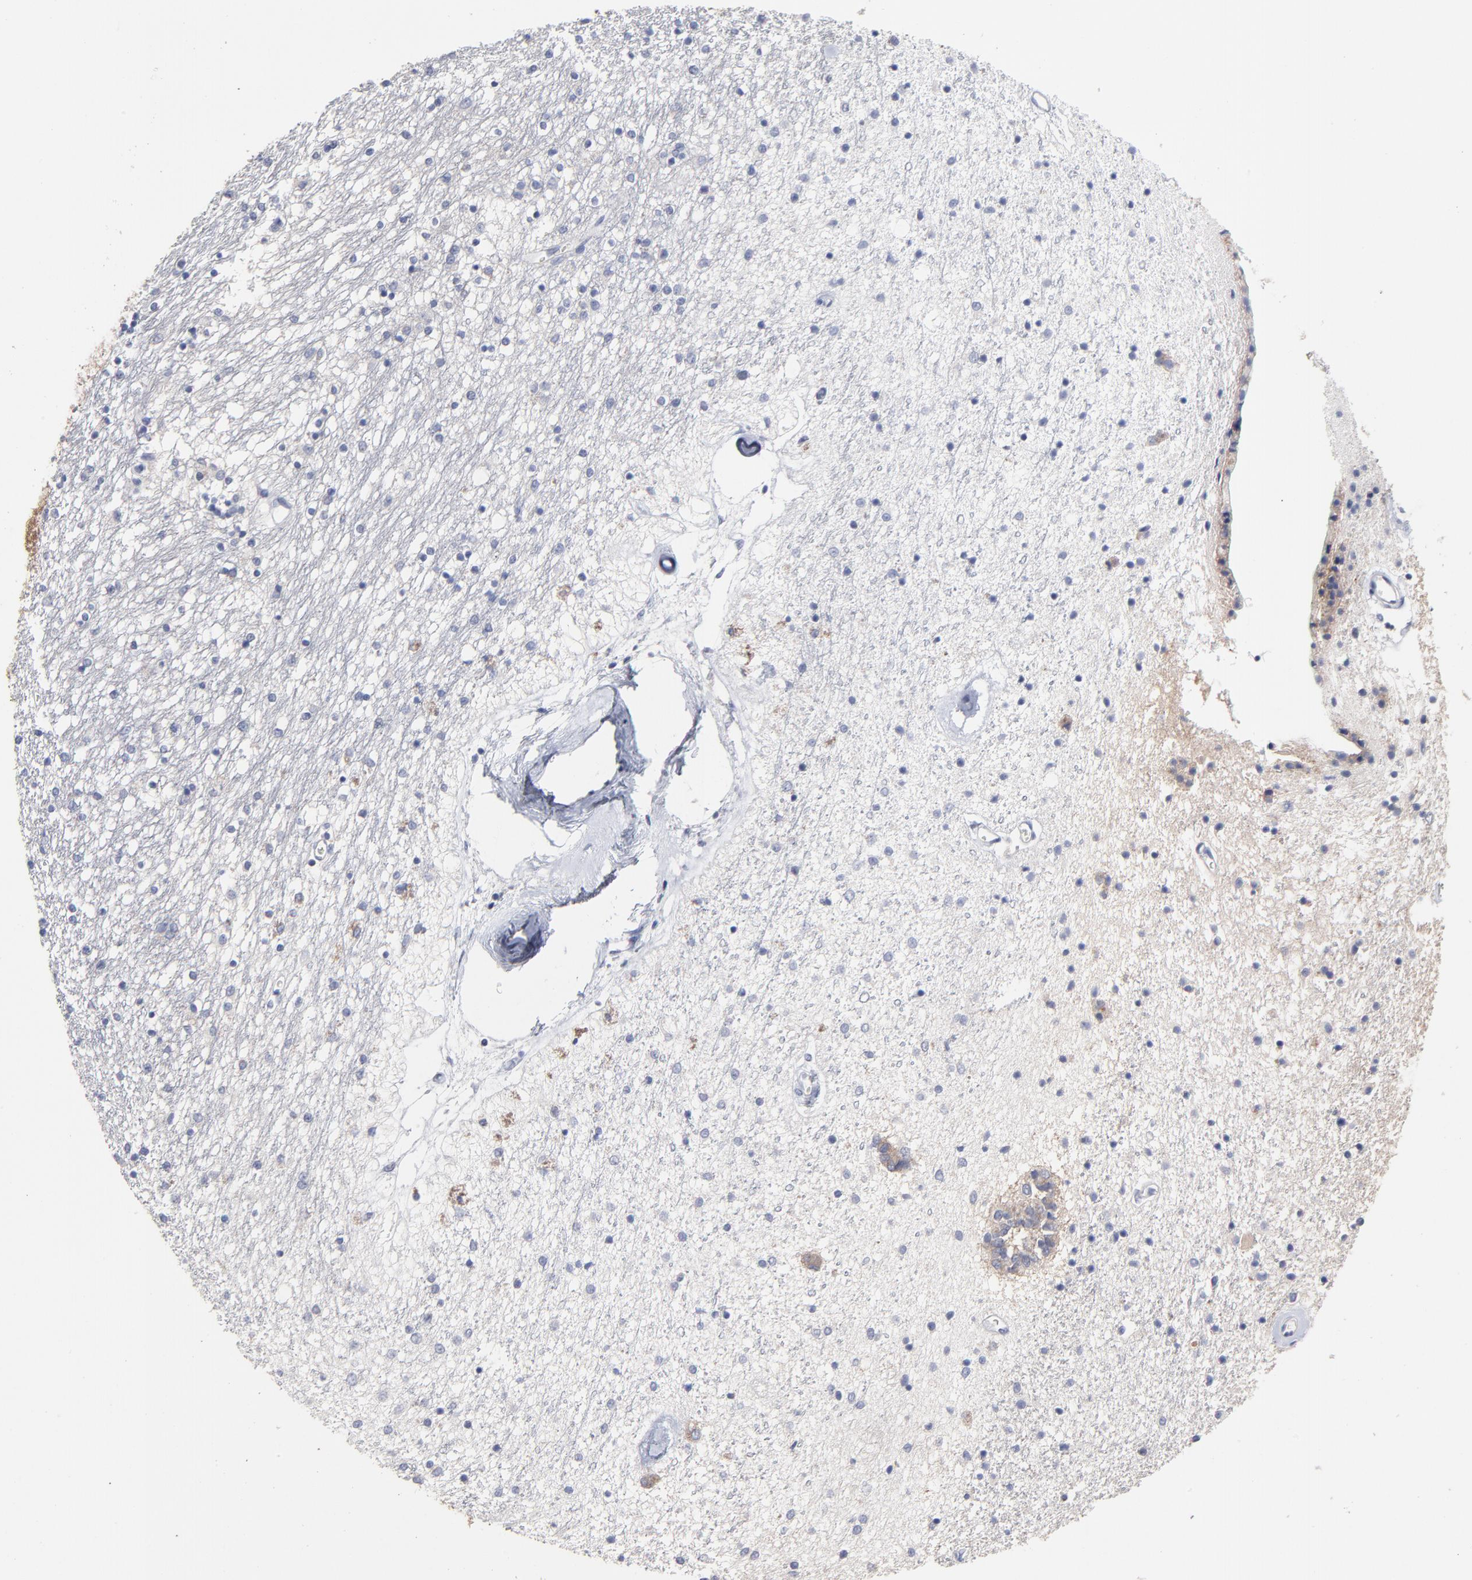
{"staining": {"intensity": "negative", "quantity": "none", "location": "none"}, "tissue": "caudate", "cell_type": "Glial cells", "image_type": "normal", "snomed": [{"axis": "morphology", "description": "Normal tissue, NOS"}, {"axis": "topography", "description": "Lateral ventricle wall"}], "caption": "An IHC image of benign caudate is shown. There is no staining in glial cells of caudate.", "gene": "CXADR", "patient": {"sex": "female", "age": 54}}